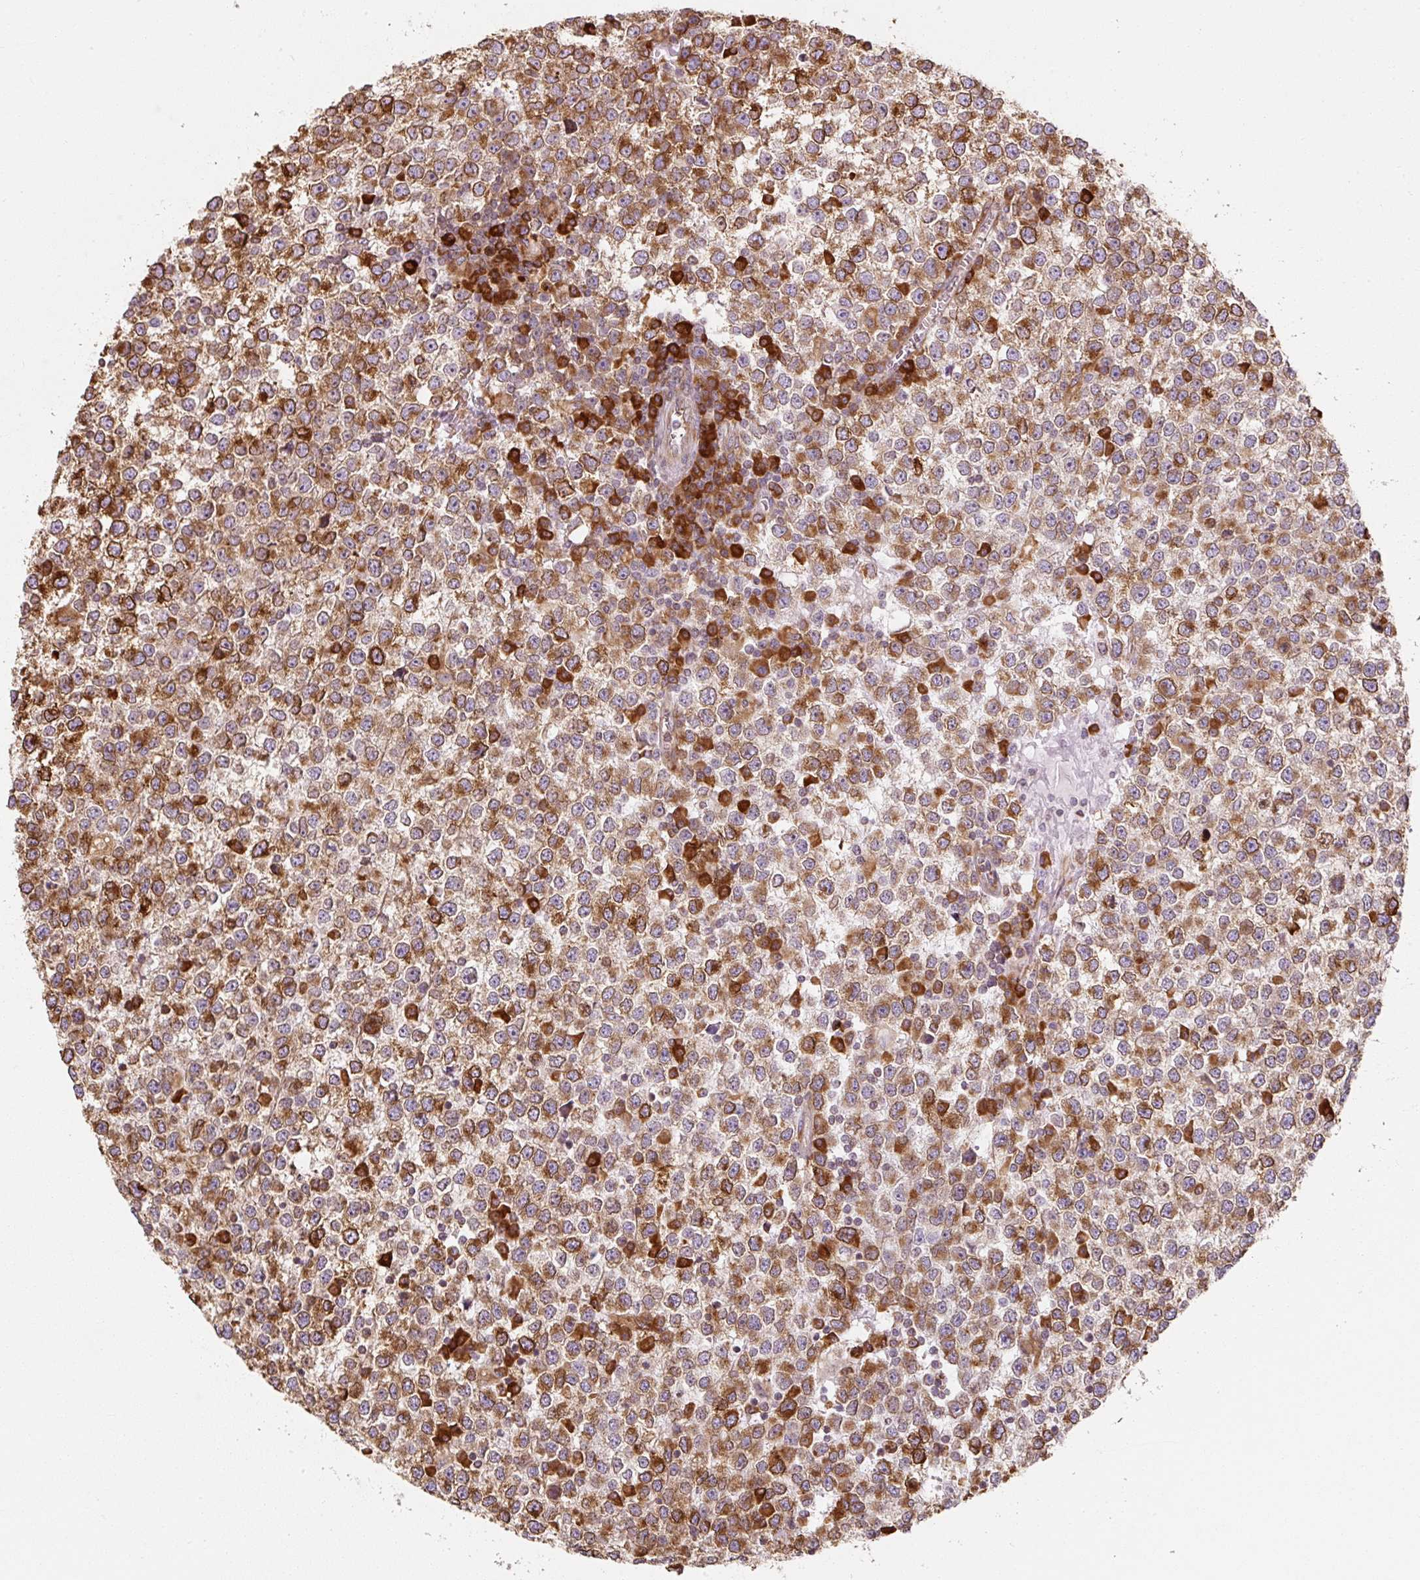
{"staining": {"intensity": "strong", "quantity": ">75%", "location": "cytoplasmic/membranous"}, "tissue": "testis cancer", "cell_type": "Tumor cells", "image_type": "cancer", "snomed": [{"axis": "morphology", "description": "Seminoma, NOS"}, {"axis": "topography", "description": "Testis"}], "caption": "Approximately >75% of tumor cells in human testis cancer (seminoma) reveal strong cytoplasmic/membranous protein expression as visualized by brown immunohistochemical staining.", "gene": "PRKCSH", "patient": {"sex": "male", "age": 65}}